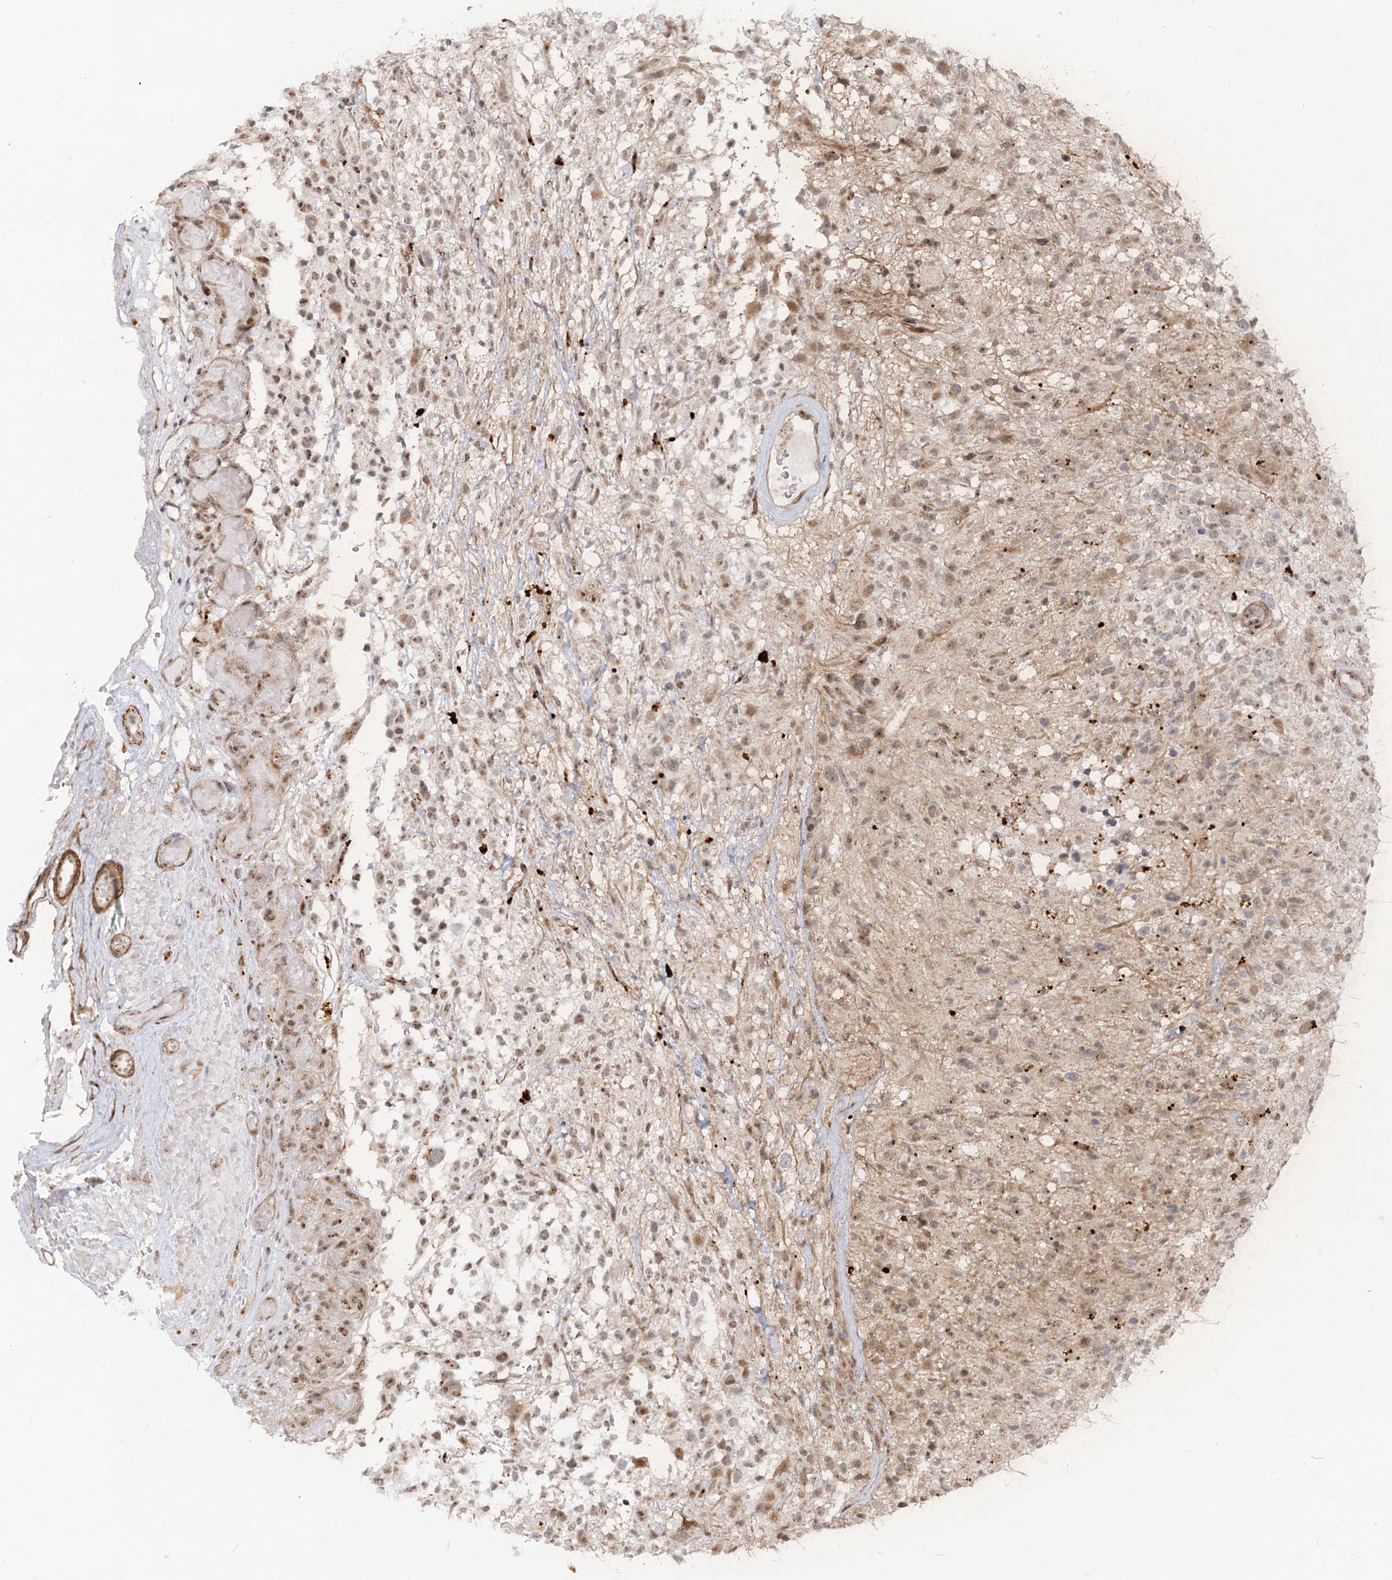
{"staining": {"intensity": "weak", "quantity": "25%-75%", "location": "cytoplasmic/membranous,nuclear"}, "tissue": "glioma", "cell_type": "Tumor cells", "image_type": "cancer", "snomed": [{"axis": "morphology", "description": "Glioma, malignant, High grade"}, {"axis": "morphology", "description": "Glioblastoma, NOS"}, {"axis": "topography", "description": "Brain"}], "caption": "This is a photomicrograph of immunohistochemistry (IHC) staining of glioma, which shows weak positivity in the cytoplasmic/membranous and nuclear of tumor cells.", "gene": "GNL3L", "patient": {"sex": "male", "age": 60}}